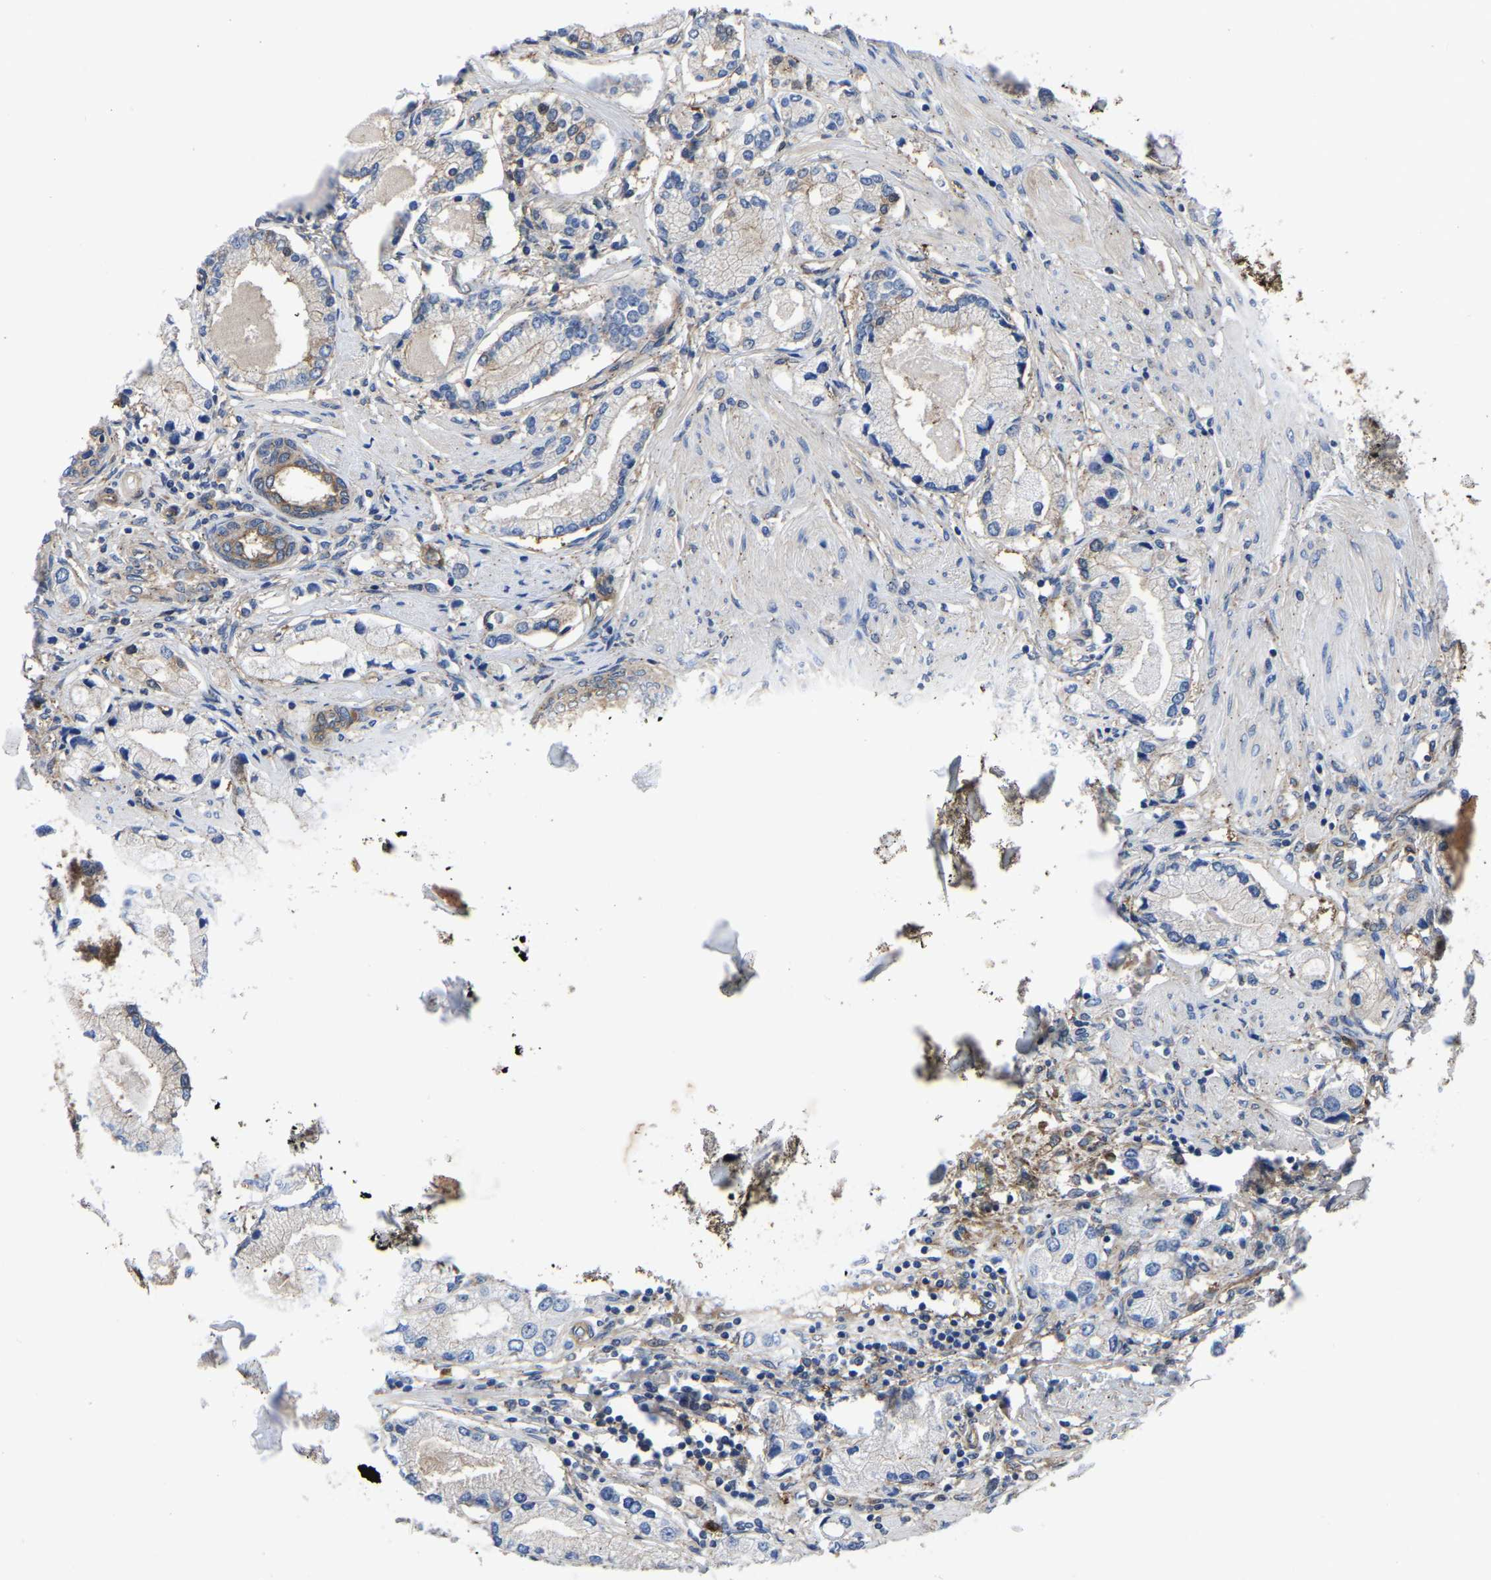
{"staining": {"intensity": "moderate", "quantity": ">75%", "location": "cytoplasmic/membranous"}, "tissue": "prostate cancer", "cell_type": "Tumor cells", "image_type": "cancer", "snomed": [{"axis": "morphology", "description": "Adenocarcinoma, Low grade"}, {"axis": "topography", "description": "Prostate"}], "caption": "Immunohistochemistry of prostate adenocarcinoma (low-grade) displays medium levels of moderate cytoplasmic/membranous staining in about >75% of tumor cells.", "gene": "TFG", "patient": {"sex": "male", "age": 63}}